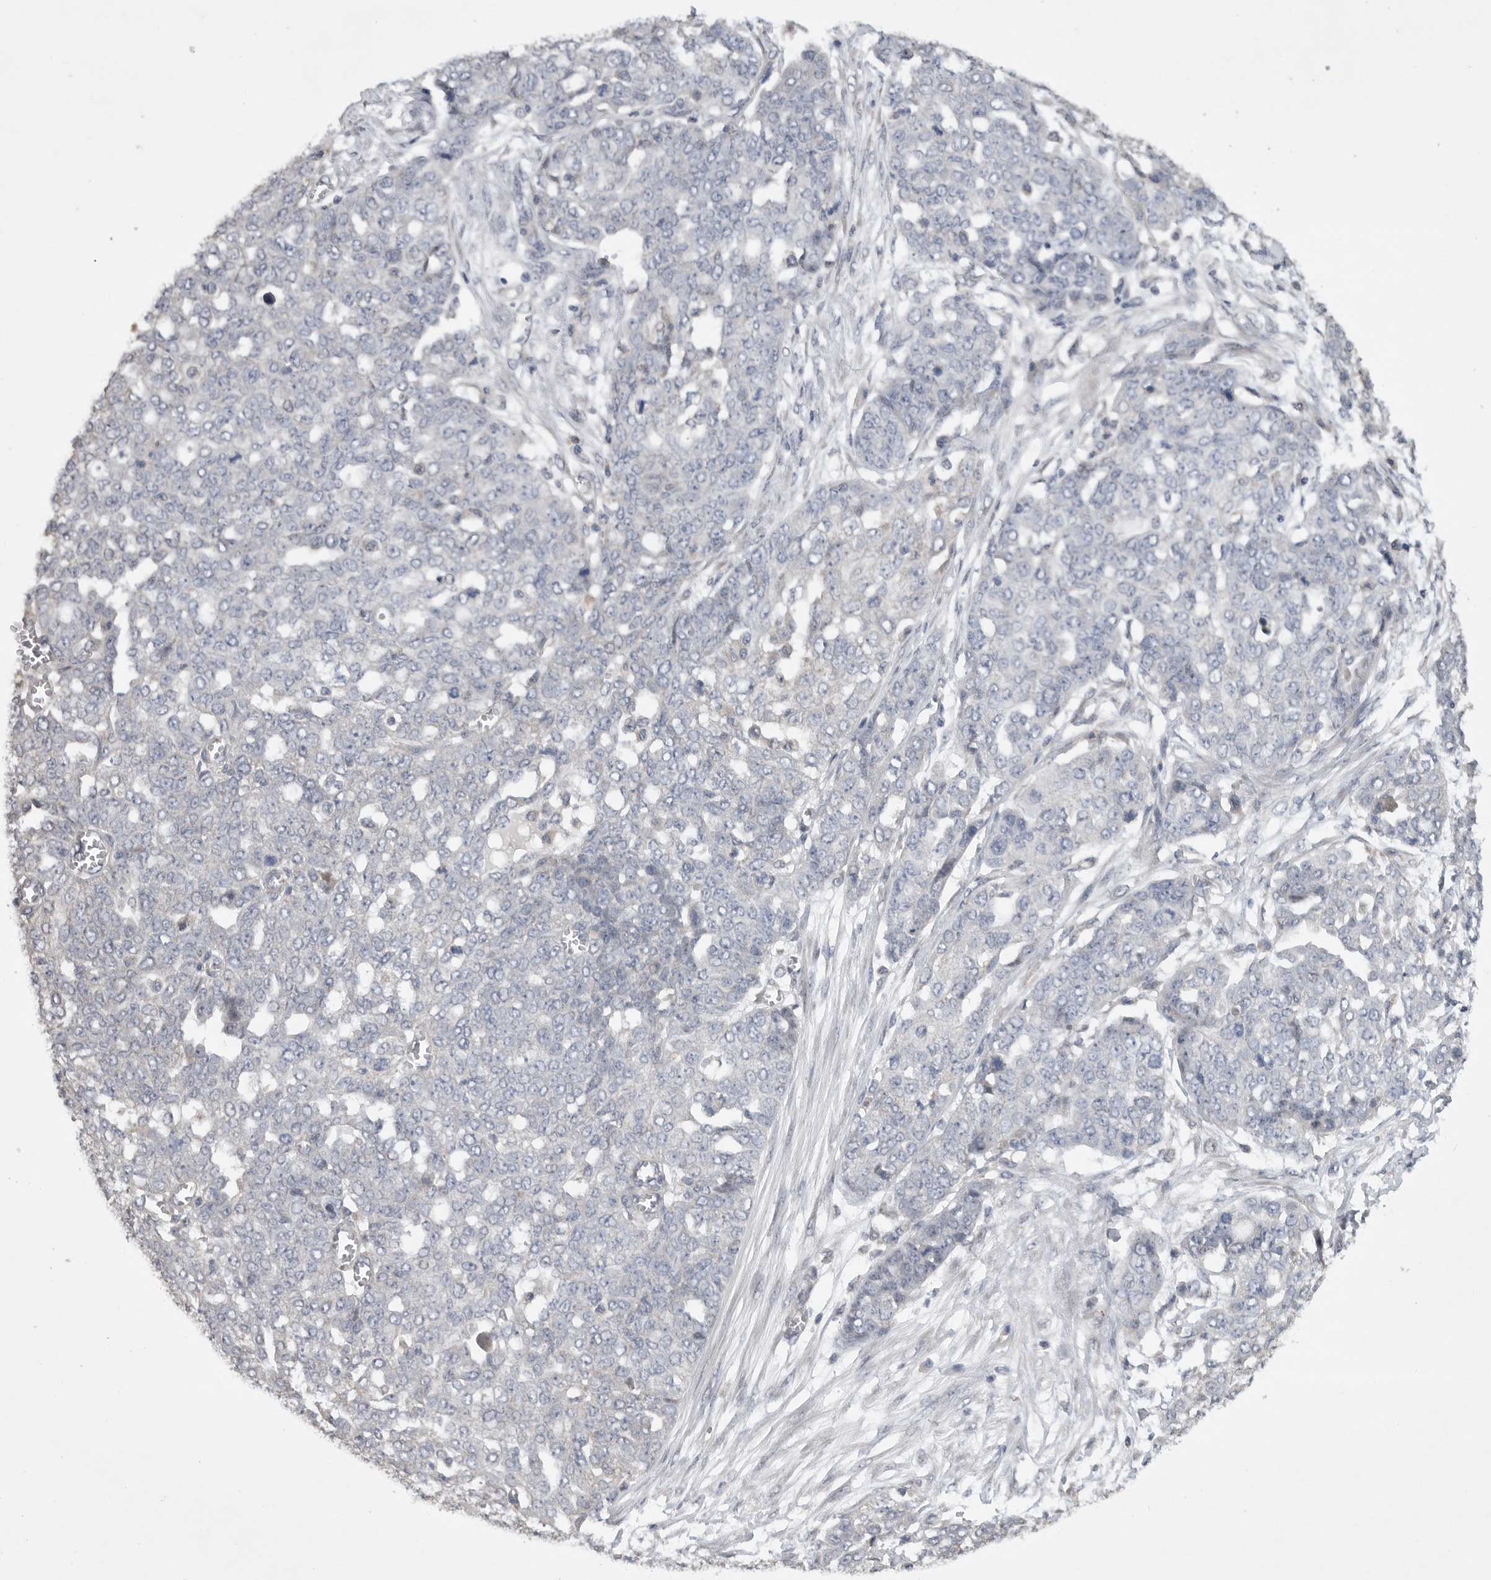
{"staining": {"intensity": "negative", "quantity": "none", "location": "none"}, "tissue": "ovarian cancer", "cell_type": "Tumor cells", "image_type": "cancer", "snomed": [{"axis": "morphology", "description": "Cystadenocarcinoma, serous, NOS"}, {"axis": "topography", "description": "Soft tissue"}, {"axis": "topography", "description": "Ovary"}], "caption": "The micrograph displays no staining of tumor cells in ovarian cancer (serous cystadenocarcinoma). (Stains: DAB IHC with hematoxylin counter stain, Microscopy: brightfield microscopy at high magnification).", "gene": "EDEM3", "patient": {"sex": "female", "age": 57}}